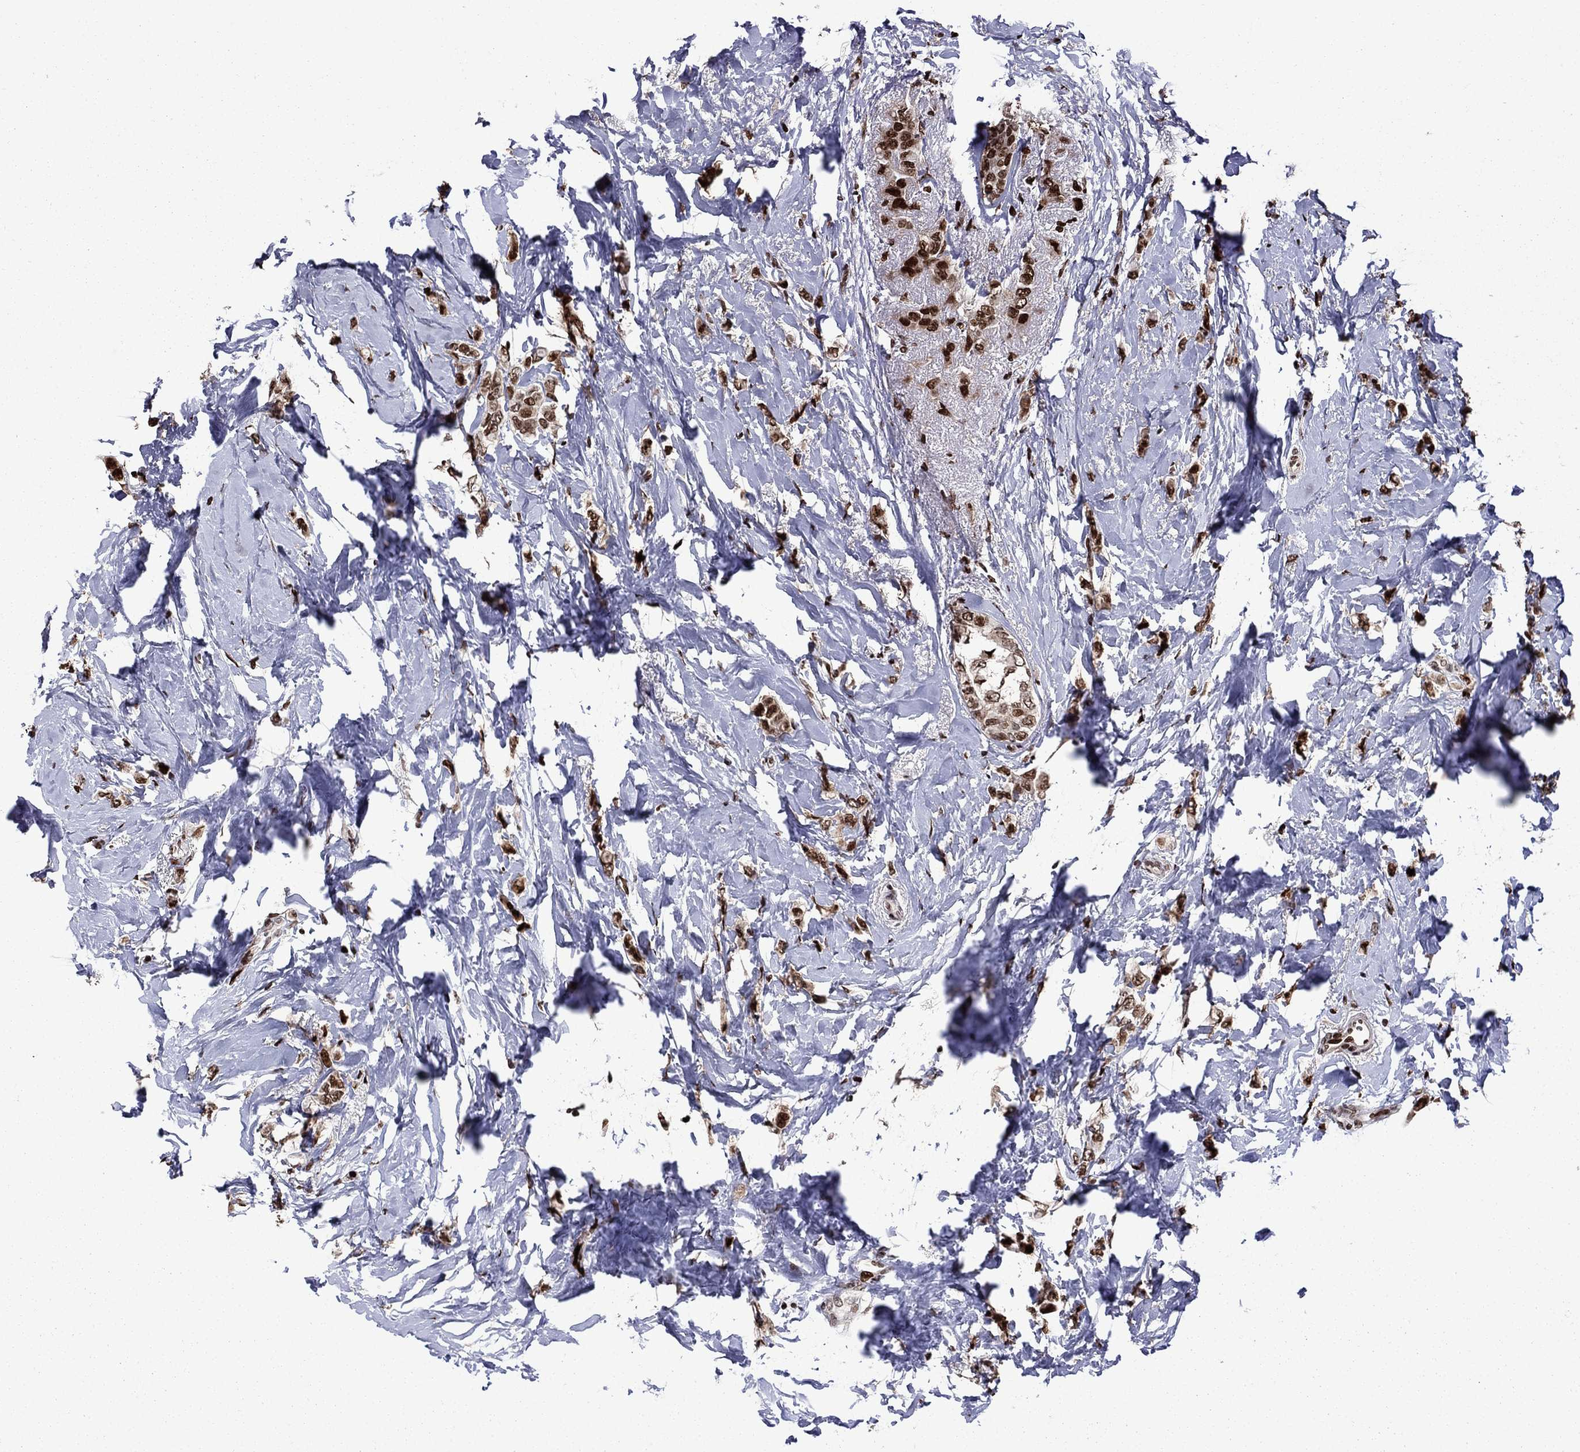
{"staining": {"intensity": "strong", "quantity": "25%-75%", "location": "nuclear"}, "tissue": "breast cancer", "cell_type": "Tumor cells", "image_type": "cancer", "snomed": [{"axis": "morphology", "description": "Lobular carcinoma"}, {"axis": "topography", "description": "Breast"}], "caption": "Human breast cancer (lobular carcinoma) stained with a brown dye reveals strong nuclear positive positivity in approximately 25%-75% of tumor cells.", "gene": "LIMK1", "patient": {"sex": "female", "age": 66}}